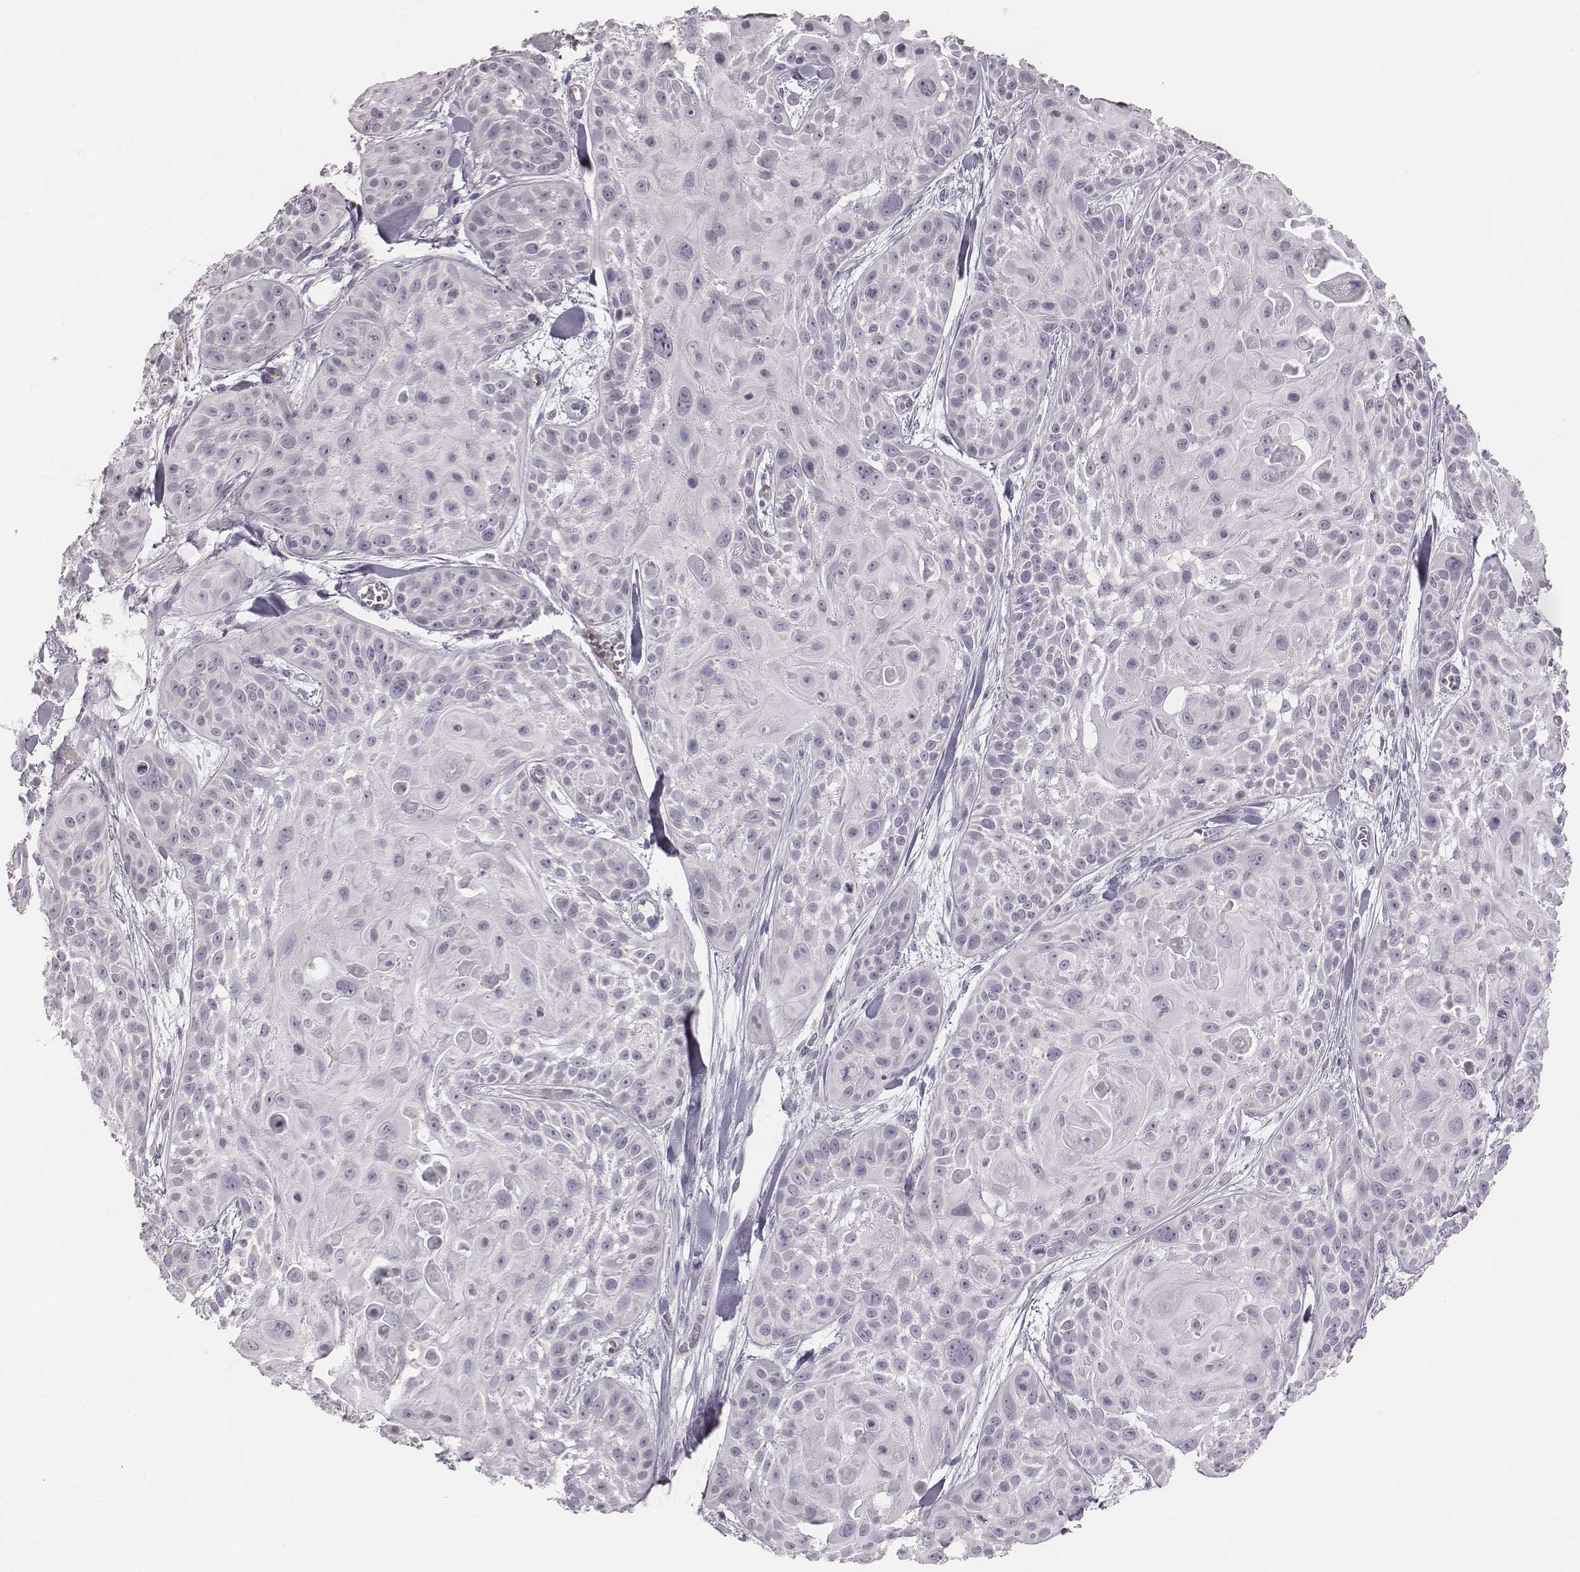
{"staining": {"intensity": "negative", "quantity": "none", "location": "none"}, "tissue": "skin cancer", "cell_type": "Tumor cells", "image_type": "cancer", "snomed": [{"axis": "morphology", "description": "Squamous cell carcinoma, NOS"}, {"axis": "topography", "description": "Skin"}, {"axis": "topography", "description": "Anal"}], "caption": "This micrograph is of skin cancer (squamous cell carcinoma) stained with IHC to label a protein in brown with the nuclei are counter-stained blue. There is no staining in tumor cells.", "gene": "KCNJ12", "patient": {"sex": "female", "age": 75}}